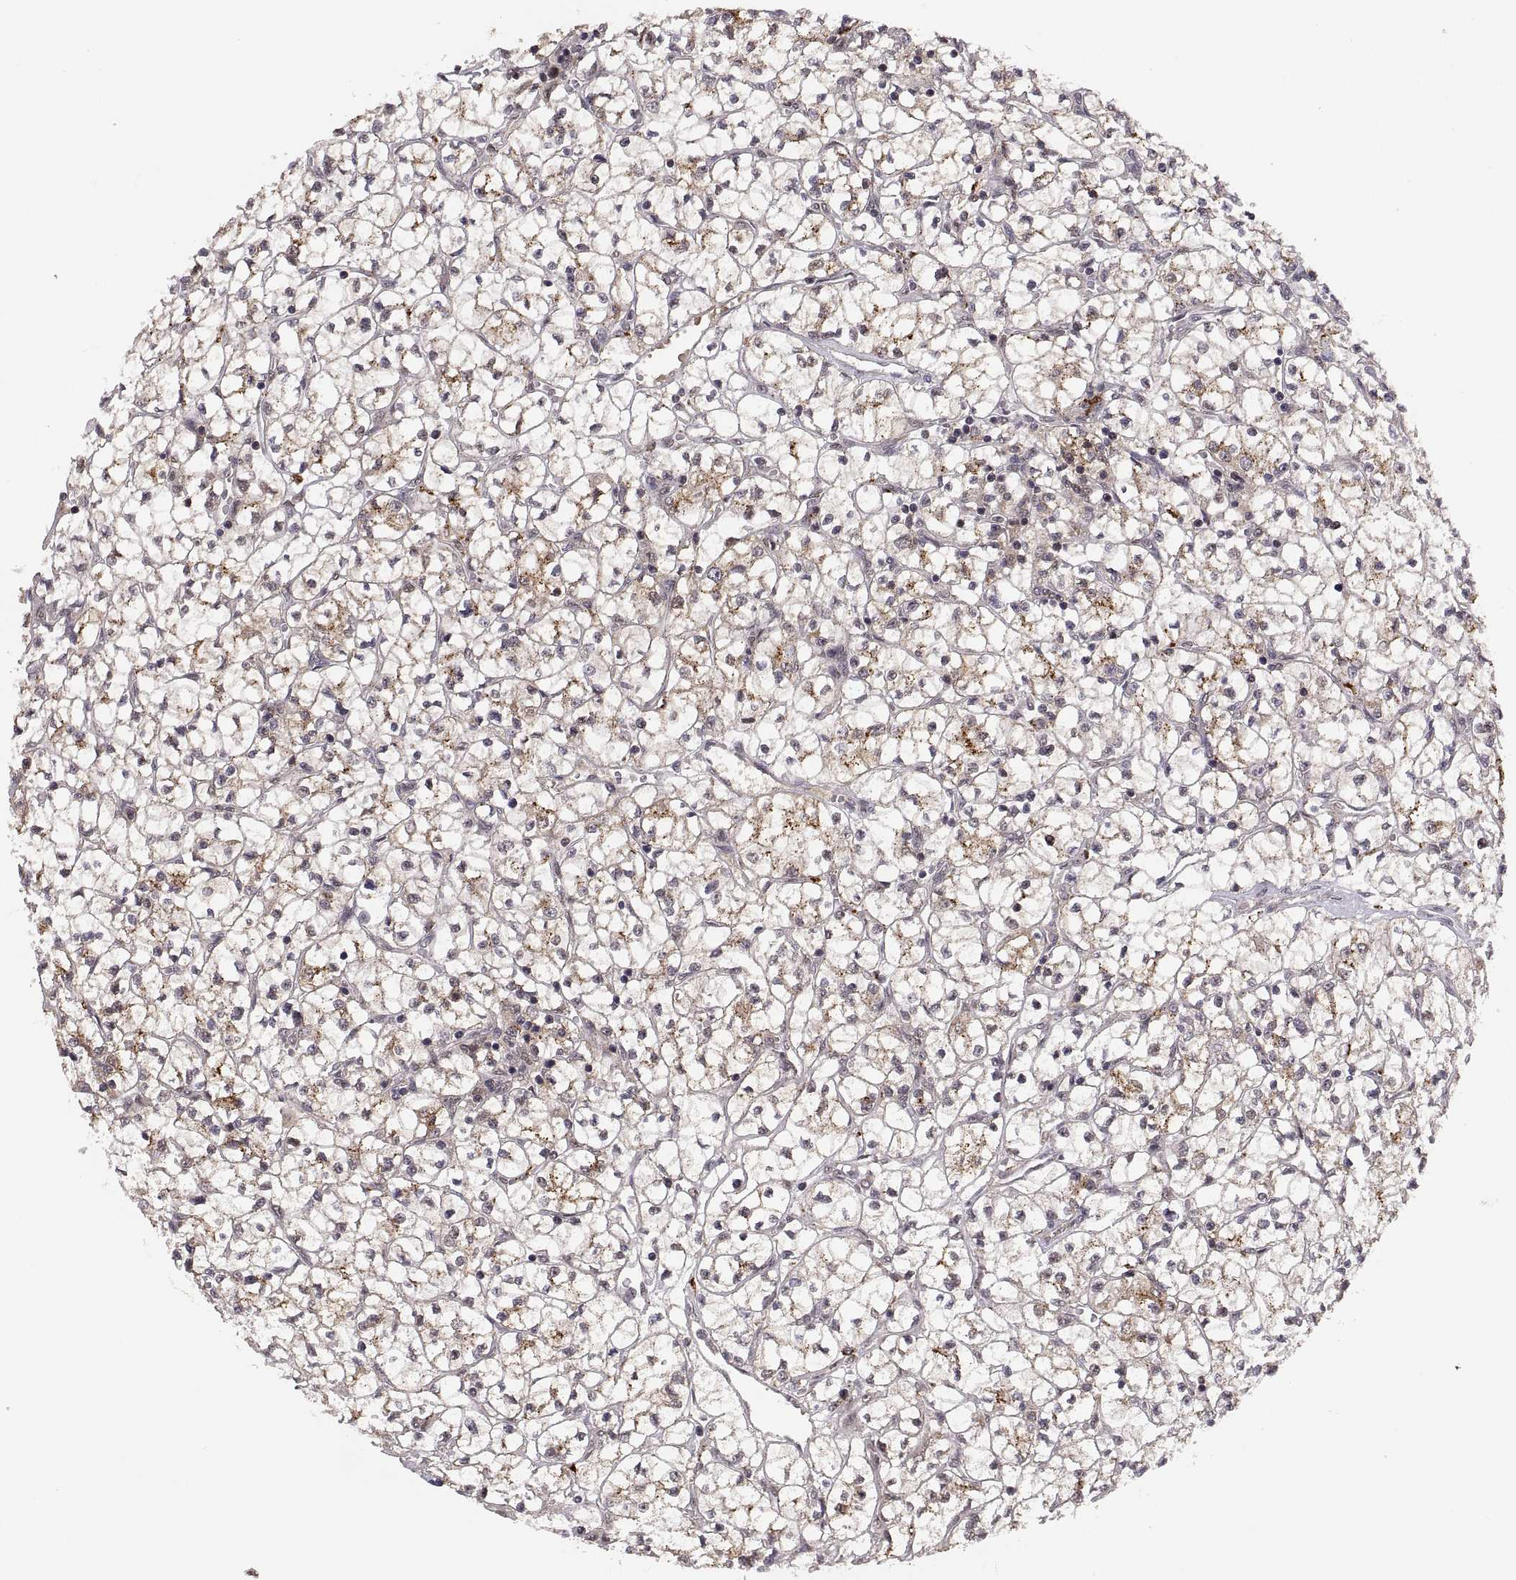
{"staining": {"intensity": "moderate", "quantity": "<25%", "location": "cytoplasmic/membranous"}, "tissue": "renal cancer", "cell_type": "Tumor cells", "image_type": "cancer", "snomed": [{"axis": "morphology", "description": "Adenocarcinoma, NOS"}, {"axis": "topography", "description": "Kidney"}], "caption": "About <25% of tumor cells in human renal cancer reveal moderate cytoplasmic/membranous protein staining as visualized by brown immunohistochemical staining.", "gene": "PSMC2", "patient": {"sex": "female", "age": 64}}